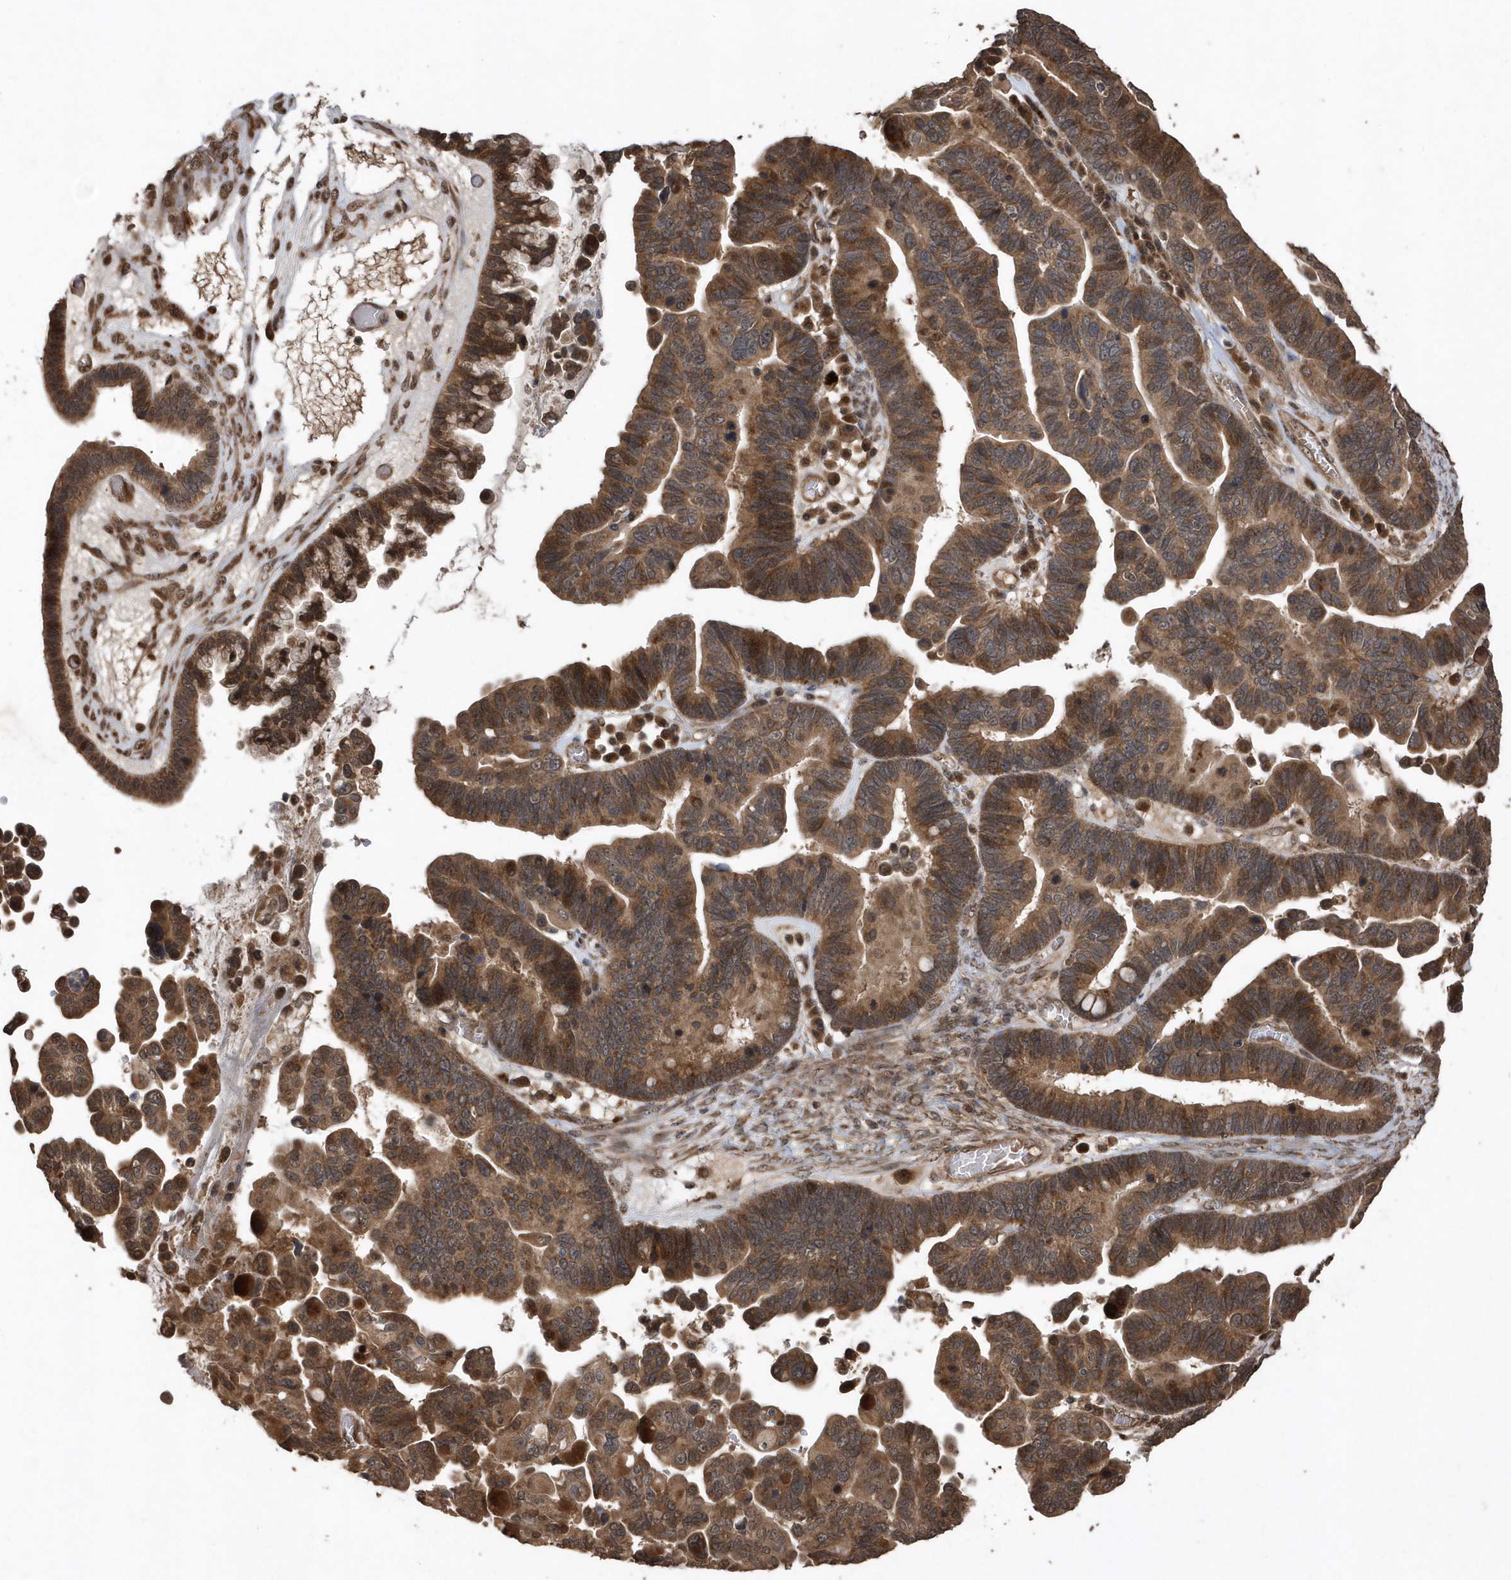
{"staining": {"intensity": "strong", "quantity": ">75%", "location": "cytoplasmic/membranous"}, "tissue": "ovarian cancer", "cell_type": "Tumor cells", "image_type": "cancer", "snomed": [{"axis": "morphology", "description": "Cystadenocarcinoma, serous, NOS"}, {"axis": "topography", "description": "Ovary"}], "caption": "Ovarian cancer (serous cystadenocarcinoma) tissue shows strong cytoplasmic/membranous staining in approximately >75% of tumor cells, visualized by immunohistochemistry. (DAB (3,3'-diaminobenzidine) IHC, brown staining for protein, blue staining for nuclei).", "gene": "WASHC5", "patient": {"sex": "female", "age": 56}}